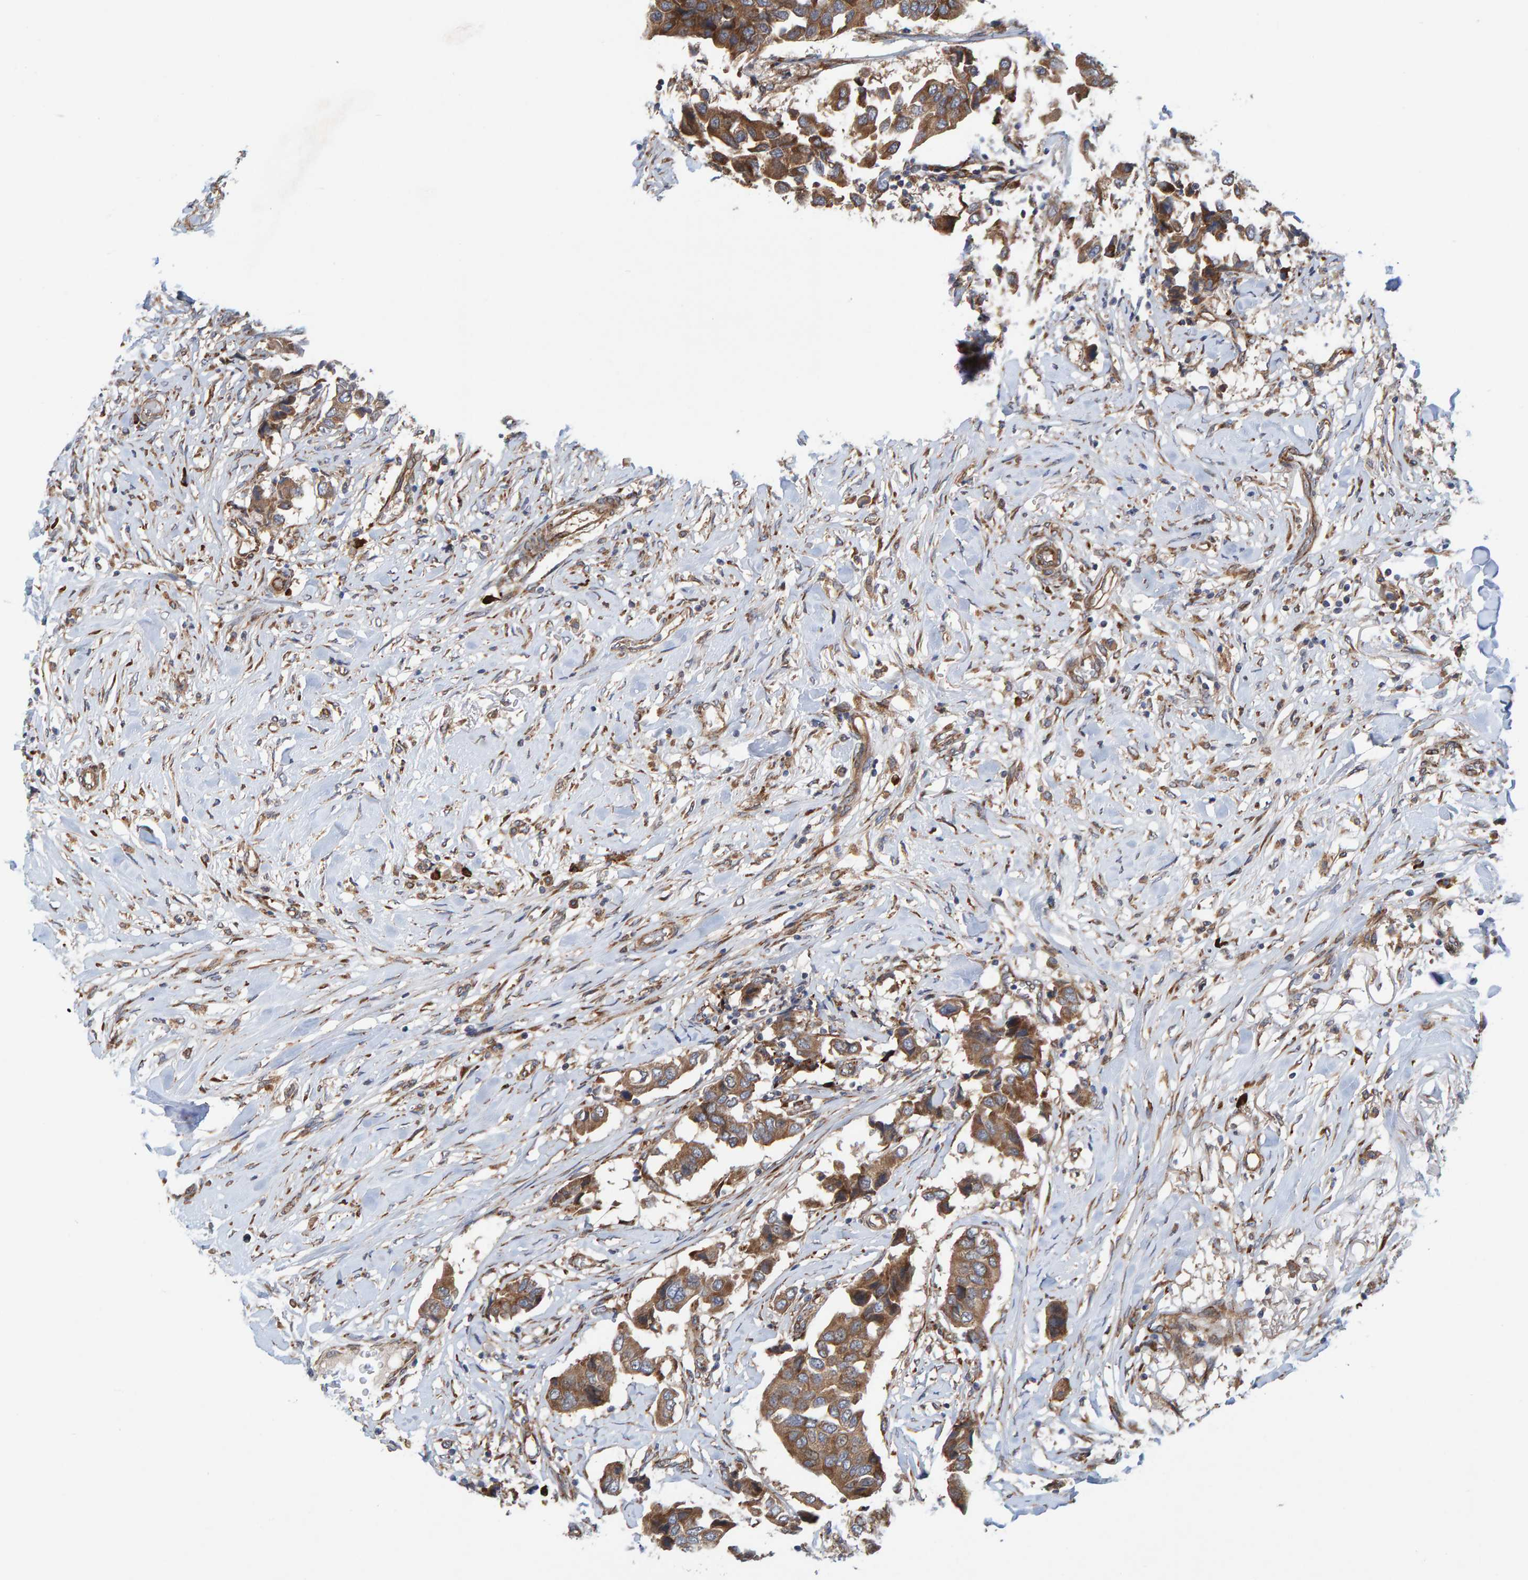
{"staining": {"intensity": "moderate", "quantity": ">75%", "location": "cytoplasmic/membranous"}, "tissue": "breast cancer", "cell_type": "Tumor cells", "image_type": "cancer", "snomed": [{"axis": "morphology", "description": "Duct carcinoma"}, {"axis": "topography", "description": "Breast"}], "caption": "Intraductal carcinoma (breast) stained with a brown dye displays moderate cytoplasmic/membranous positive positivity in approximately >75% of tumor cells.", "gene": "KIAA0753", "patient": {"sex": "female", "age": 80}}